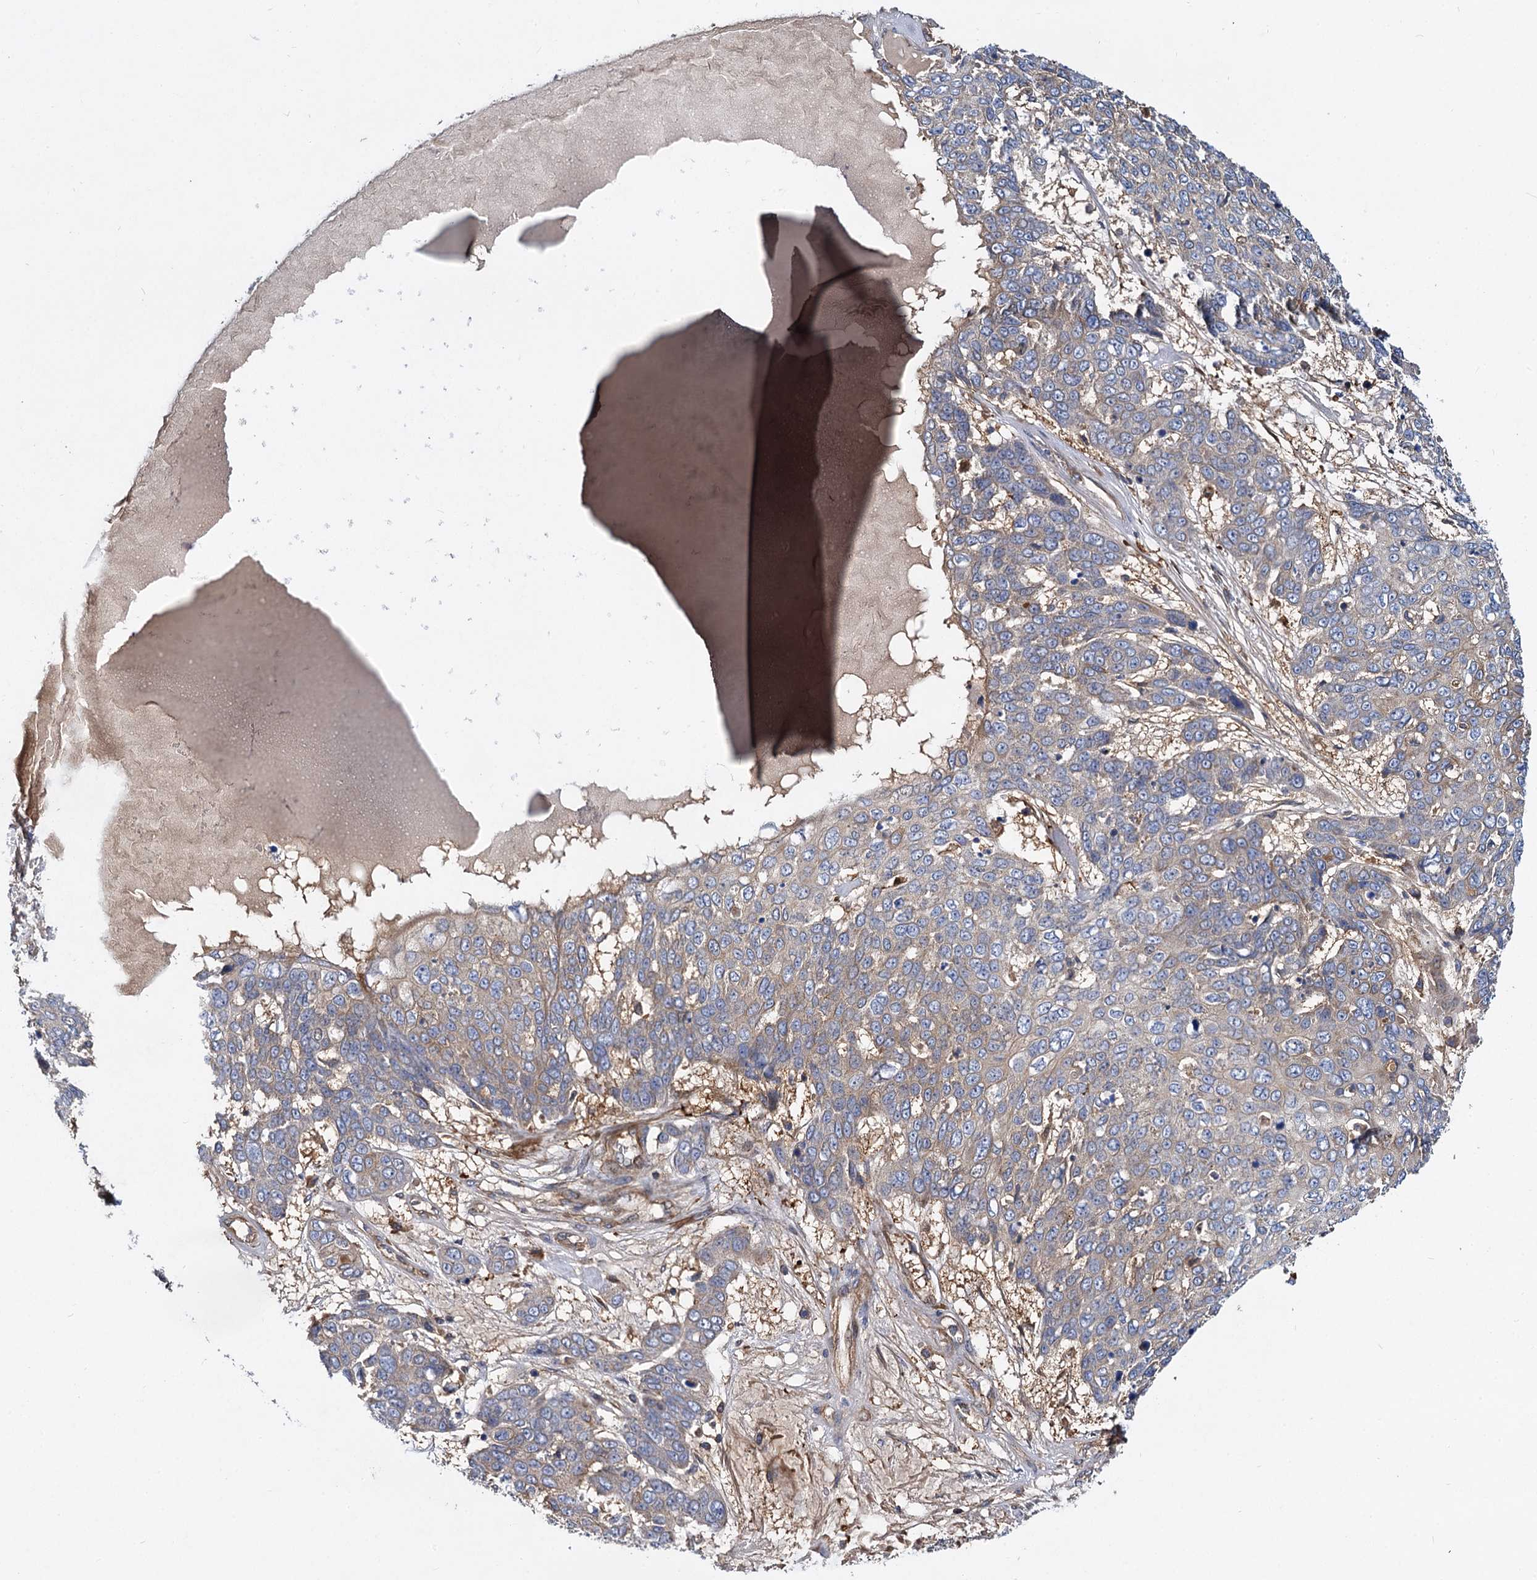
{"staining": {"intensity": "weak", "quantity": "<25%", "location": "cytoplasmic/membranous"}, "tissue": "skin cancer", "cell_type": "Tumor cells", "image_type": "cancer", "snomed": [{"axis": "morphology", "description": "Squamous cell carcinoma, NOS"}, {"axis": "topography", "description": "Skin"}], "caption": "Immunohistochemistry (IHC) of skin cancer (squamous cell carcinoma) shows no positivity in tumor cells.", "gene": "ALKBH7", "patient": {"sex": "male", "age": 71}}